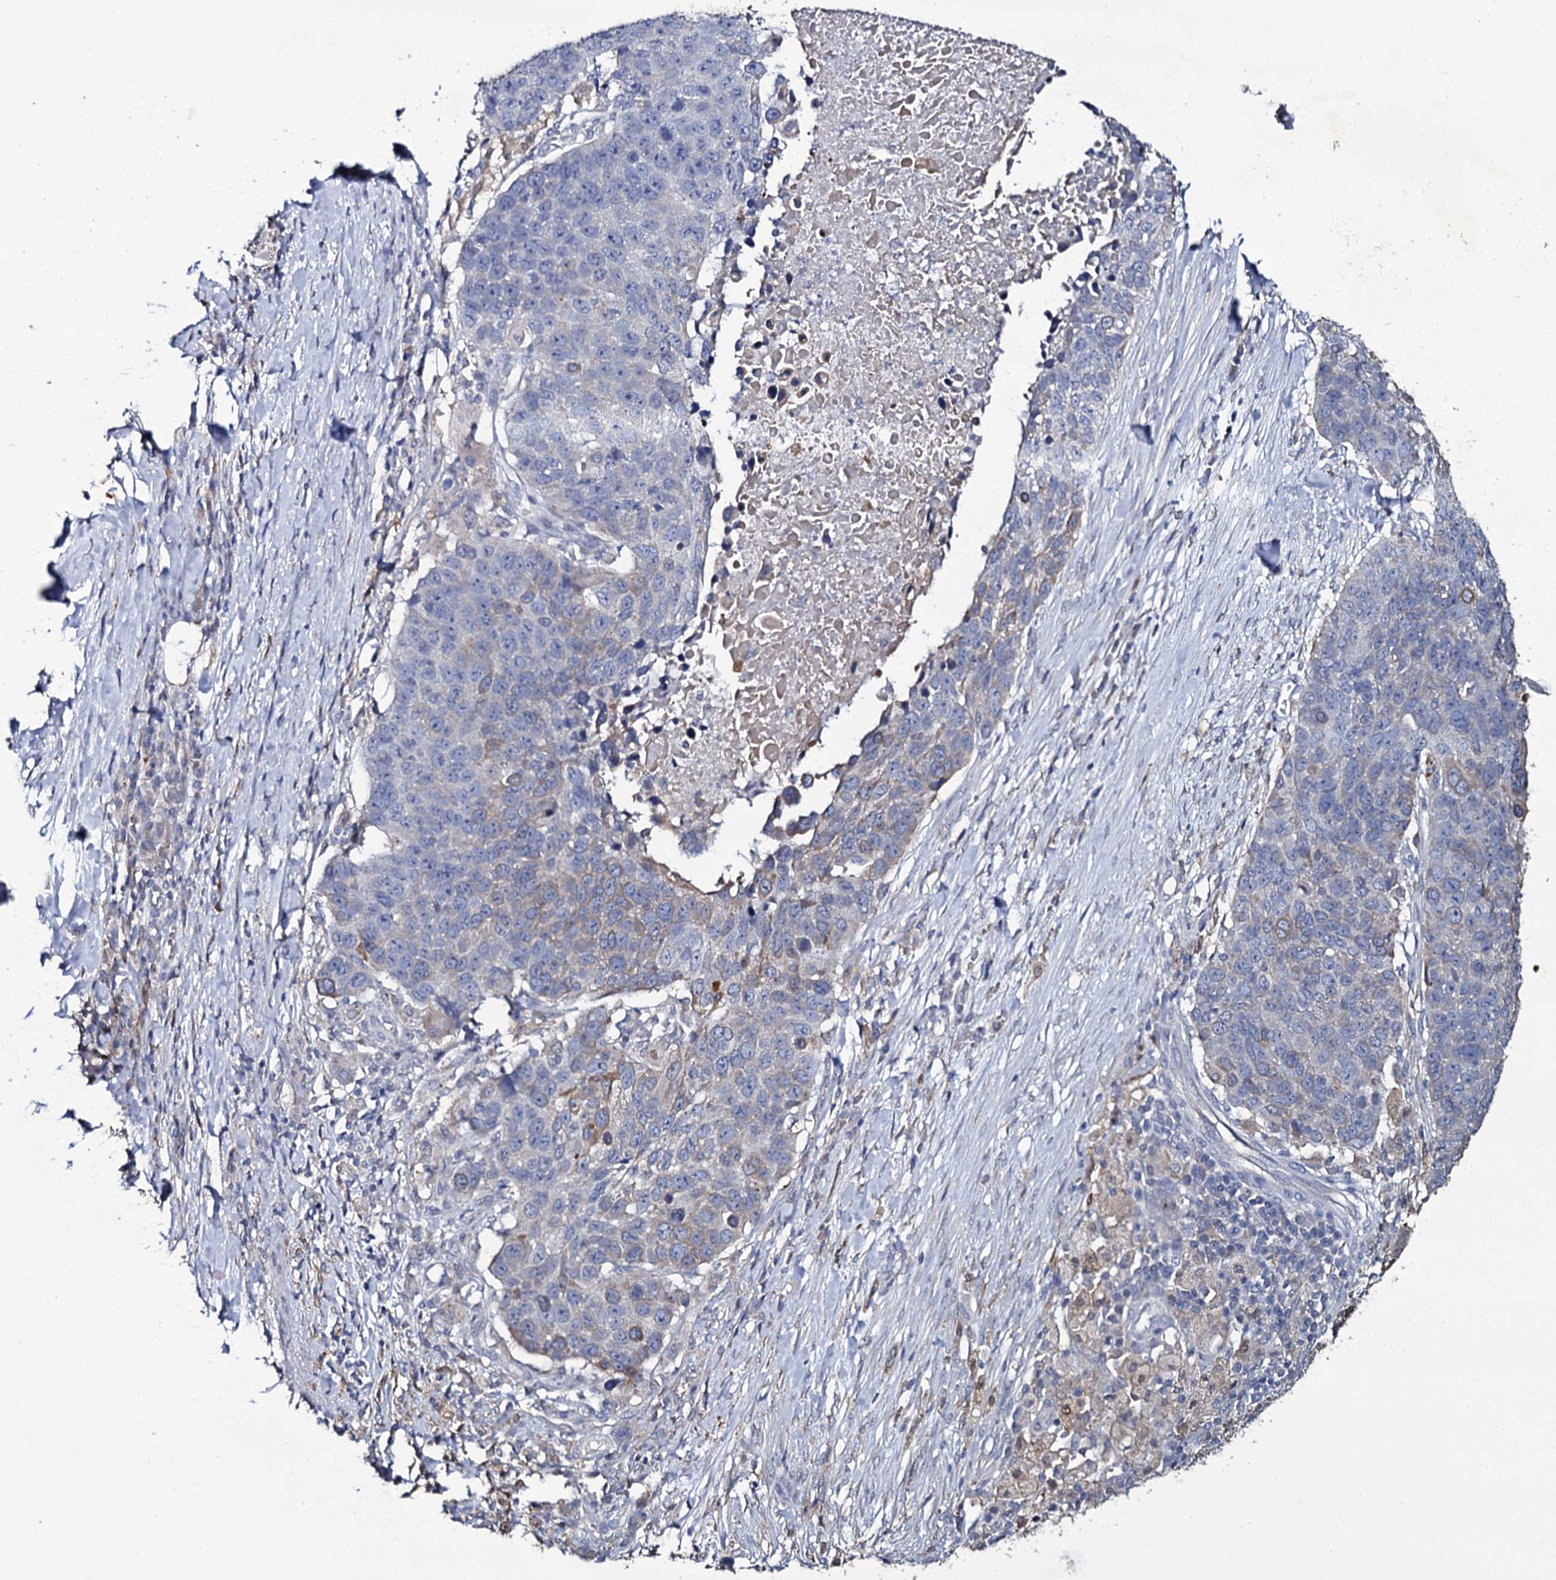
{"staining": {"intensity": "weak", "quantity": "<25%", "location": "cytoplasmic/membranous"}, "tissue": "lung cancer", "cell_type": "Tumor cells", "image_type": "cancer", "snomed": [{"axis": "morphology", "description": "Normal tissue, NOS"}, {"axis": "morphology", "description": "Squamous cell carcinoma, NOS"}, {"axis": "topography", "description": "Lymph node"}, {"axis": "topography", "description": "Lung"}], "caption": "Immunohistochemistry (IHC) of human squamous cell carcinoma (lung) displays no positivity in tumor cells.", "gene": "CRYL1", "patient": {"sex": "male", "age": 66}}